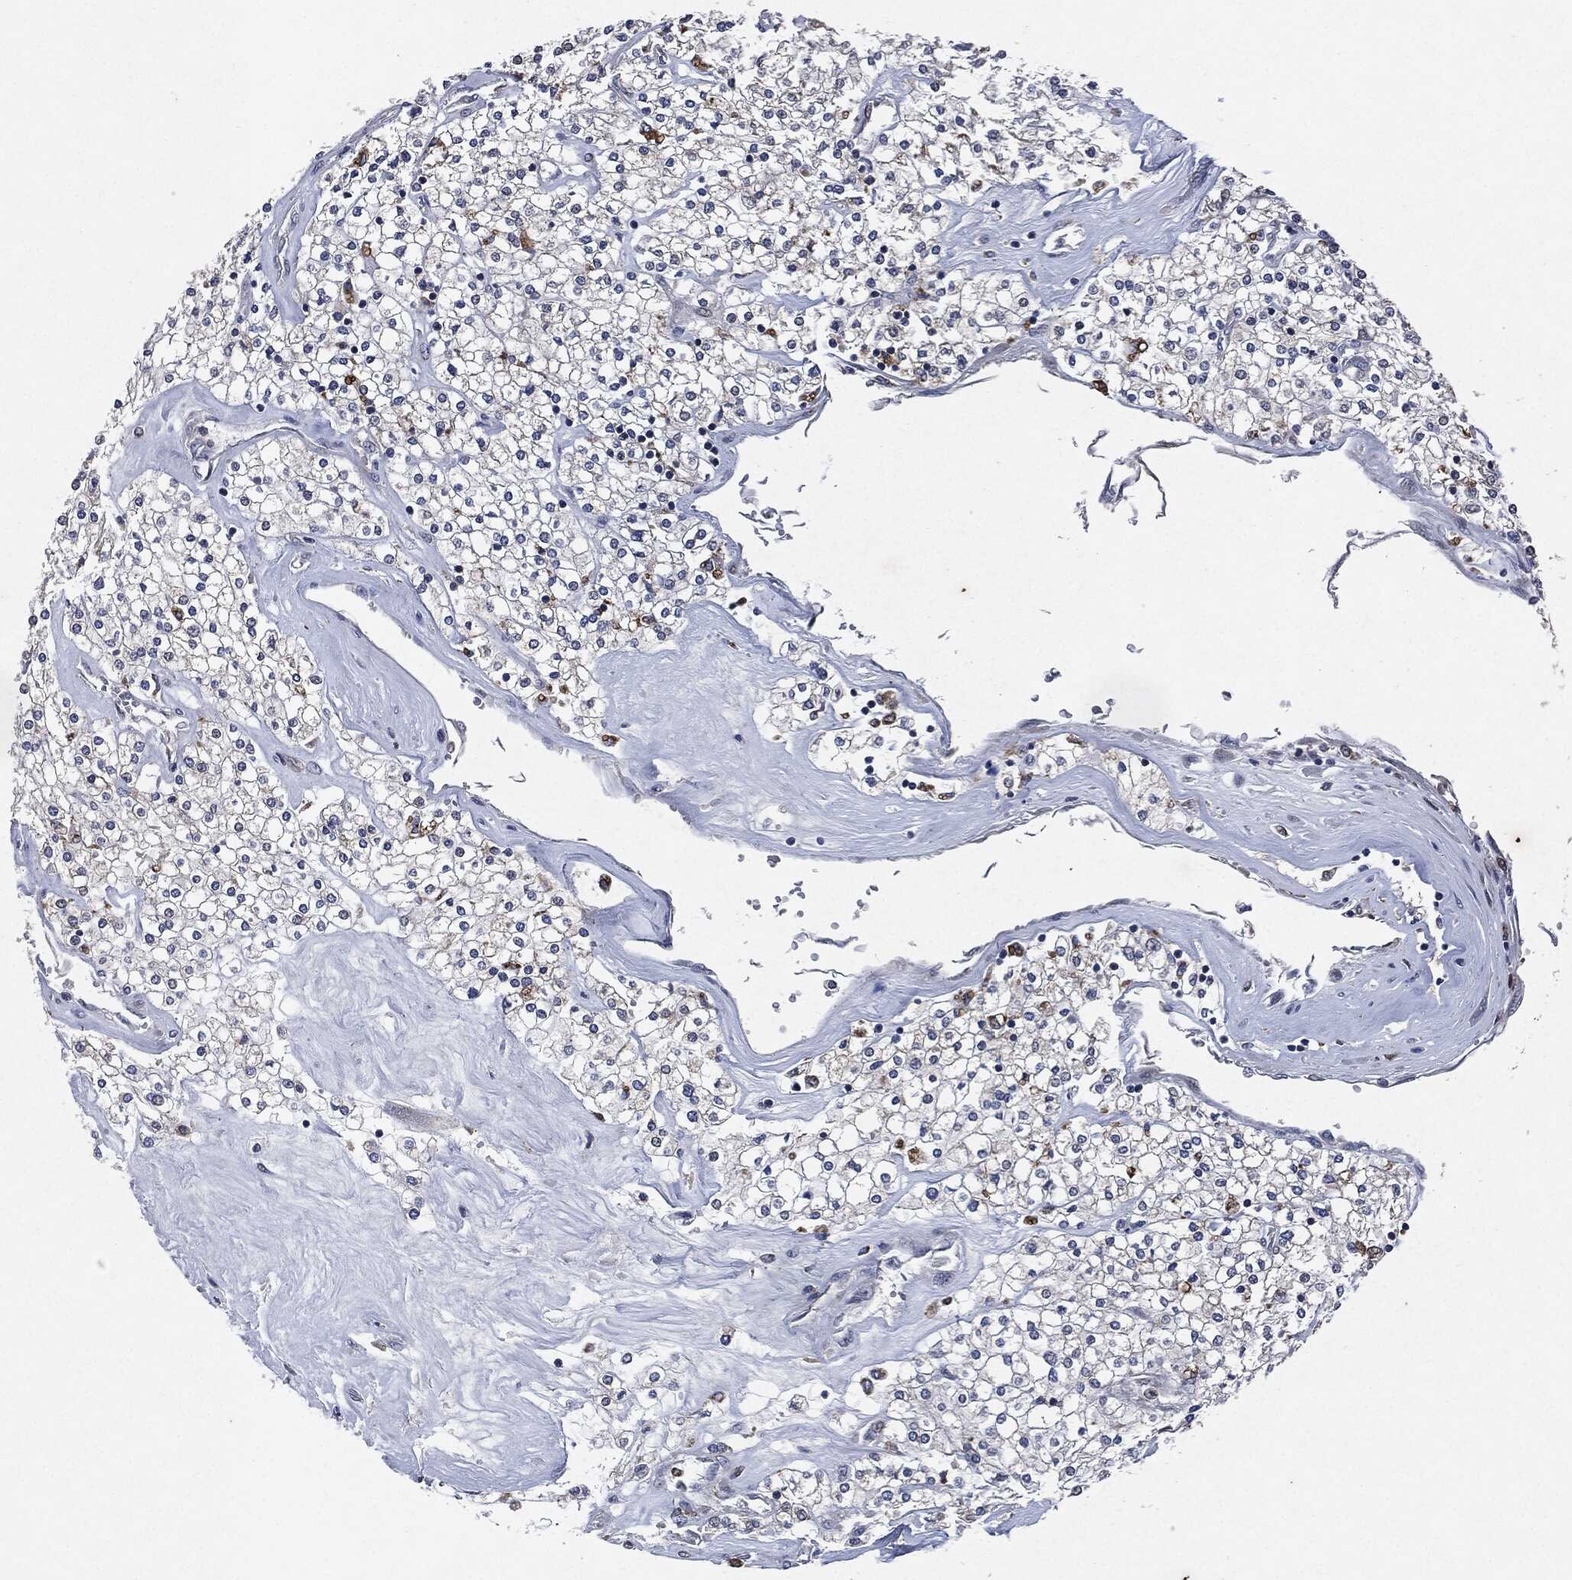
{"staining": {"intensity": "negative", "quantity": "none", "location": "none"}, "tissue": "renal cancer", "cell_type": "Tumor cells", "image_type": "cancer", "snomed": [{"axis": "morphology", "description": "Adenocarcinoma, NOS"}, {"axis": "topography", "description": "Kidney"}], "caption": "Human adenocarcinoma (renal) stained for a protein using IHC demonstrates no expression in tumor cells.", "gene": "SLC31A2", "patient": {"sex": "male", "age": 80}}